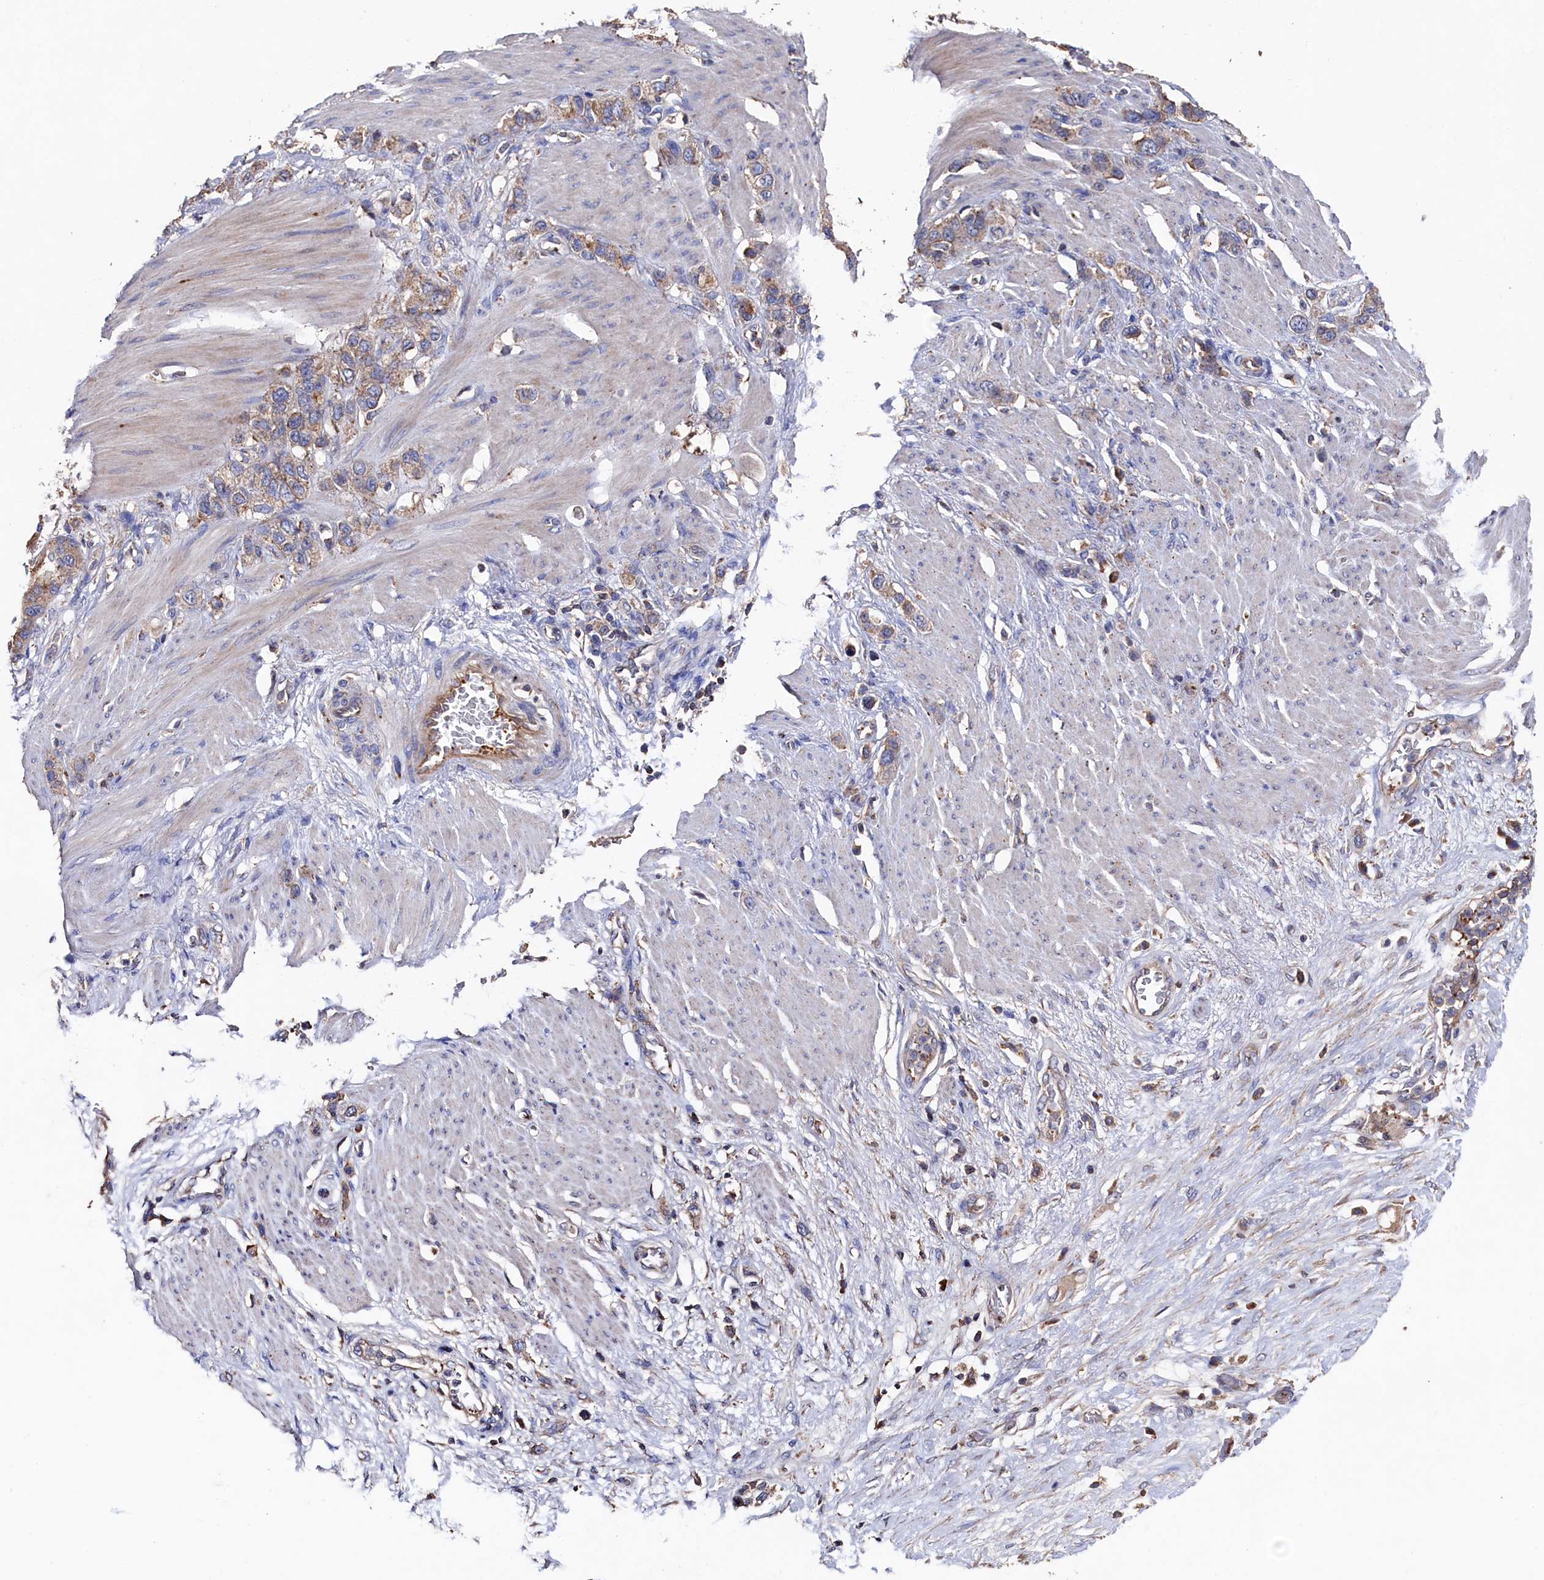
{"staining": {"intensity": "moderate", "quantity": ">75%", "location": "cytoplasmic/membranous"}, "tissue": "stomach cancer", "cell_type": "Tumor cells", "image_type": "cancer", "snomed": [{"axis": "morphology", "description": "Adenocarcinoma, NOS"}, {"axis": "morphology", "description": "Adenocarcinoma, High grade"}, {"axis": "topography", "description": "Stomach, upper"}, {"axis": "topography", "description": "Stomach, lower"}], "caption": "An image showing moderate cytoplasmic/membranous staining in approximately >75% of tumor cells in stomach adenocarcinoma, as visualized by brown immunohistochemical staining.", "gene": "TK2", "patient": {"sex": "female", "age": 65}}